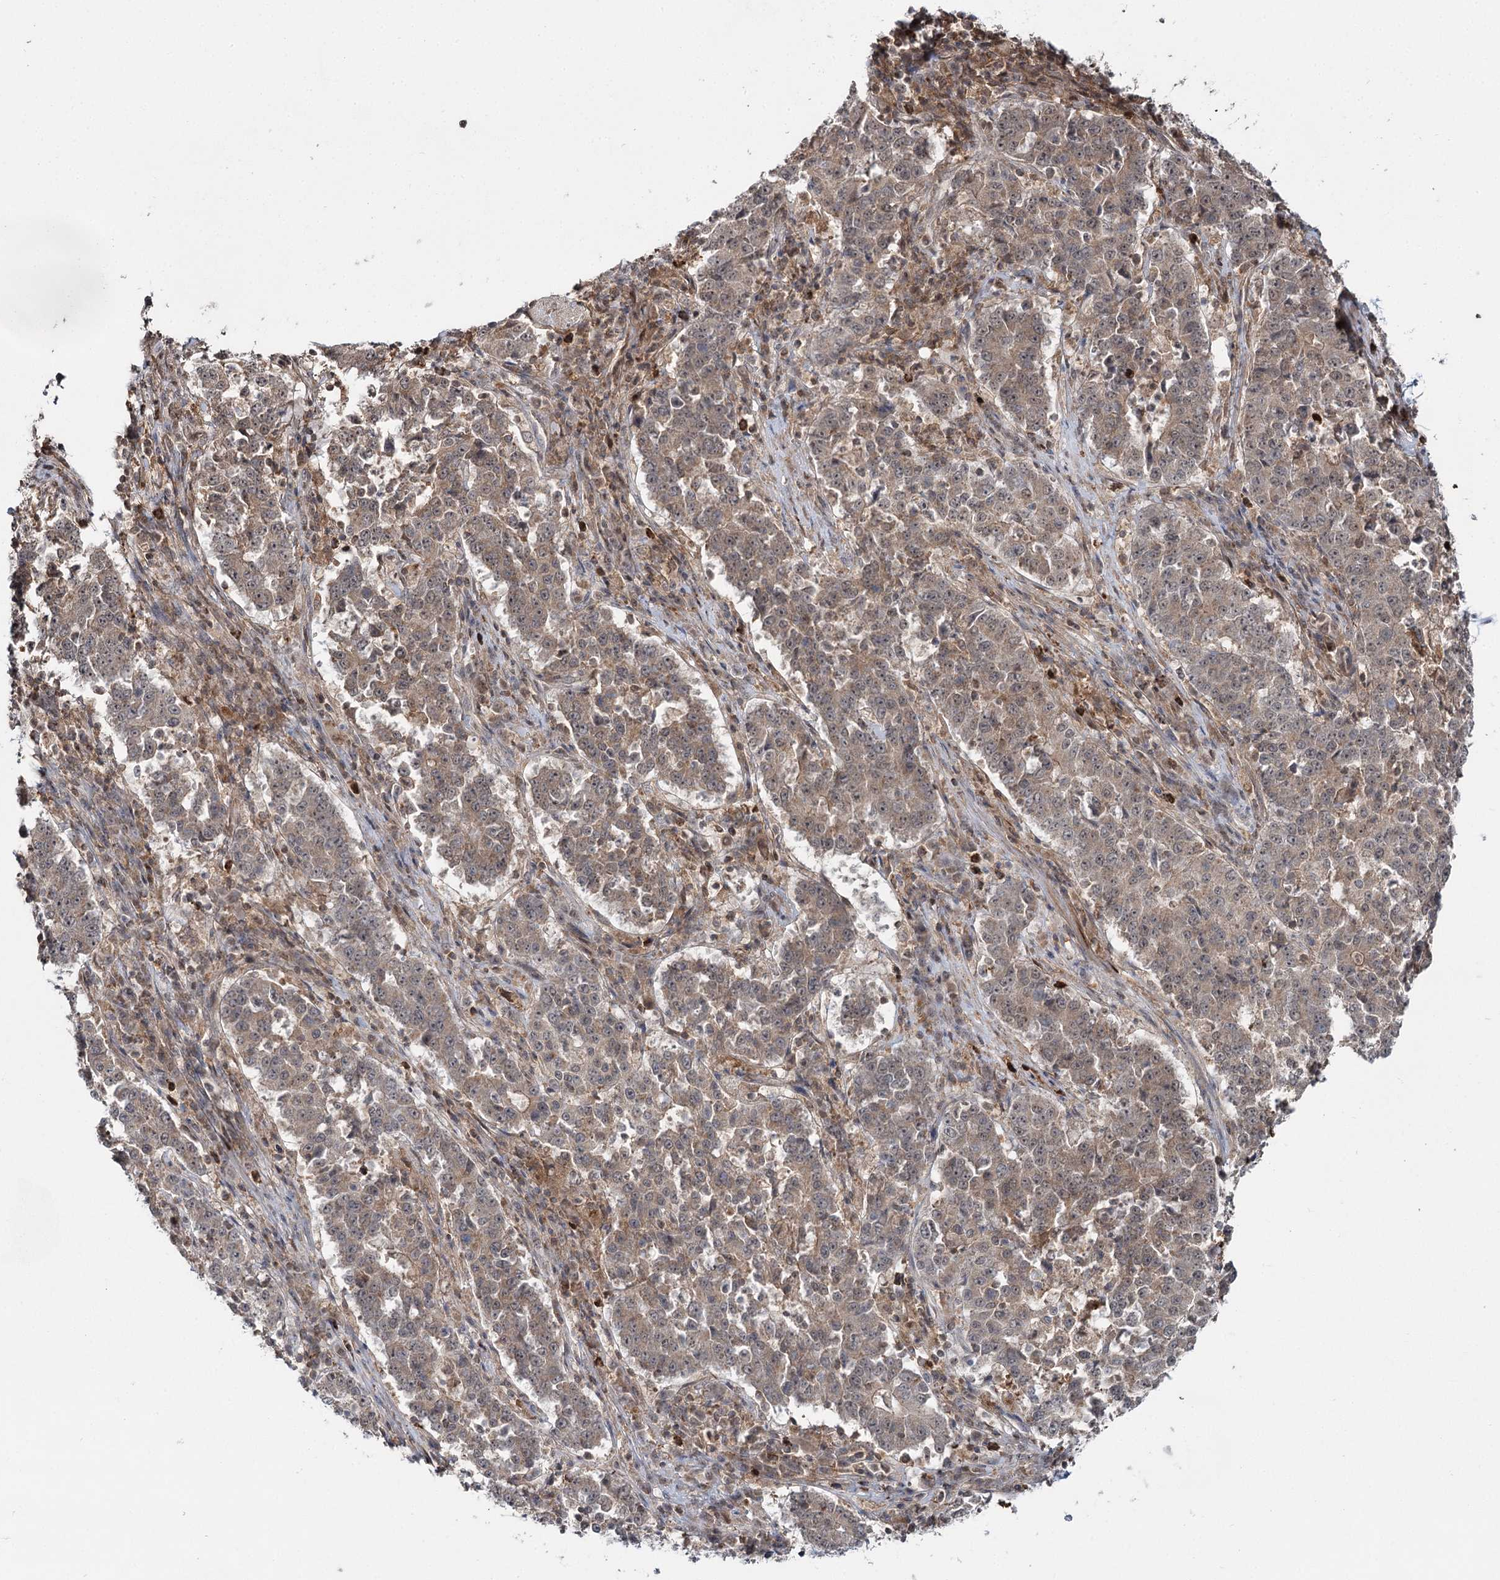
{"staining": {"intensity": "moderate", "quantity": ">75%", "location": "cytoplasmic/membranous,nuclear"}, "tissue": "stomach cancer", "cell_type": "Tumor cells", "image_type": "cancer", "snomed": [{"axis": "morphology", "description": "Adenocarcinoma, NOS"}, {"axis": "topography", "description": "Stomach"}], "caption": "Immunohistochemistry (IHC) image of adenocarcinoma (stomach) stained for a protein (brown), which demonstrates medium levels of moderate cytoplasmic/membranous and nuclear expression in about >75% of tumor cells.", "gene": "WDR44", "patient": {"sex": "male", "age": 59}}